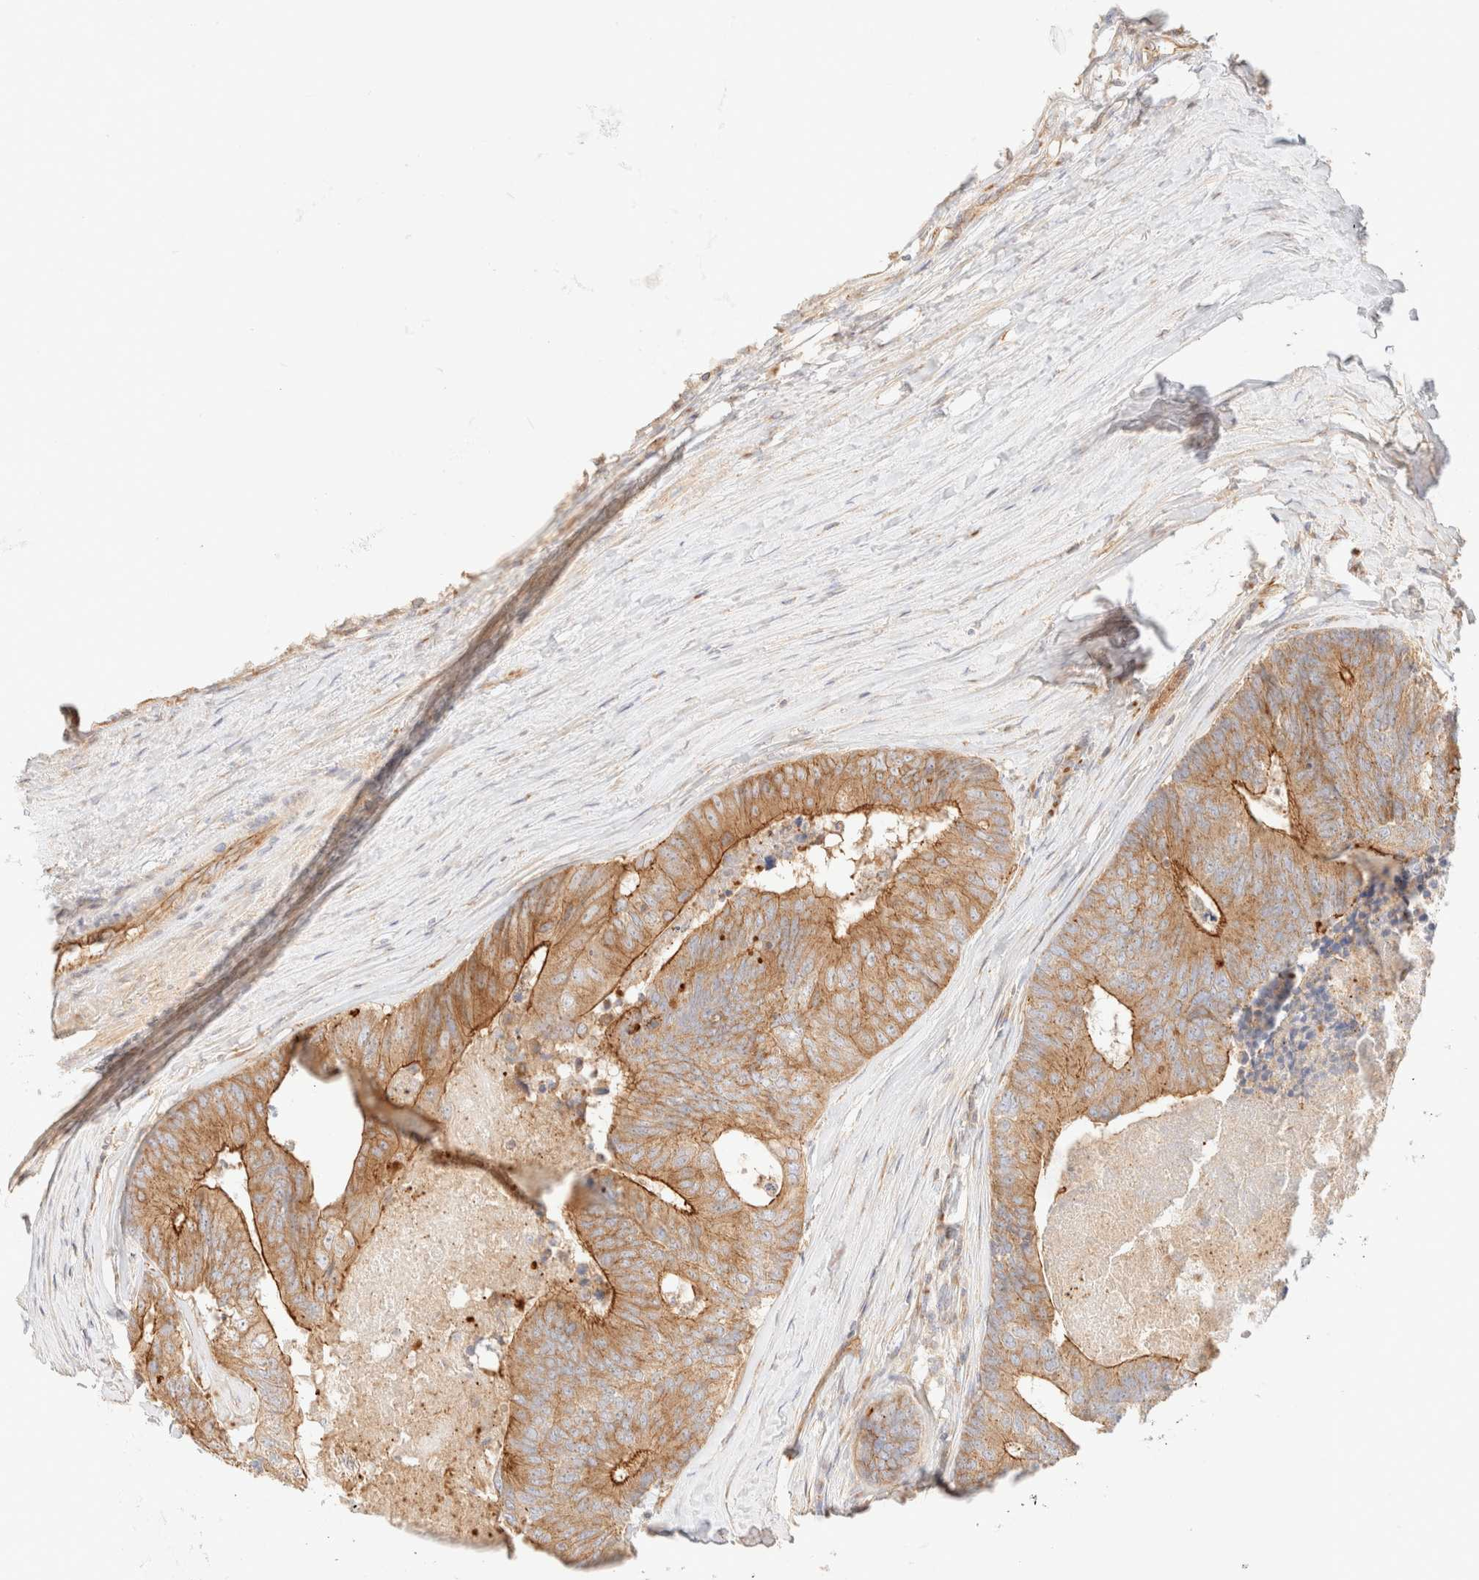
{"staining": {"intensity": "moderate", "quantity": ">75%", "location": "cytoplasmic/membranous"}, "tissue": "colorectal cancer", "cell_type": "Tumor cells", "image_type": "cancer", "snomed": [{"axis": "morphology", "description": "Adenocarcinoma, NOS"}, {"axis": "topography", "description": "Colon"}], "caption": "Immunohistochemical staining of human colorectal cancer reveals medium levels of moderate cytoplasmic/membranous staining in about >75% of tumor cells.", "gene": "MYO10", "patient": {"sex": "female", "age": 67}}